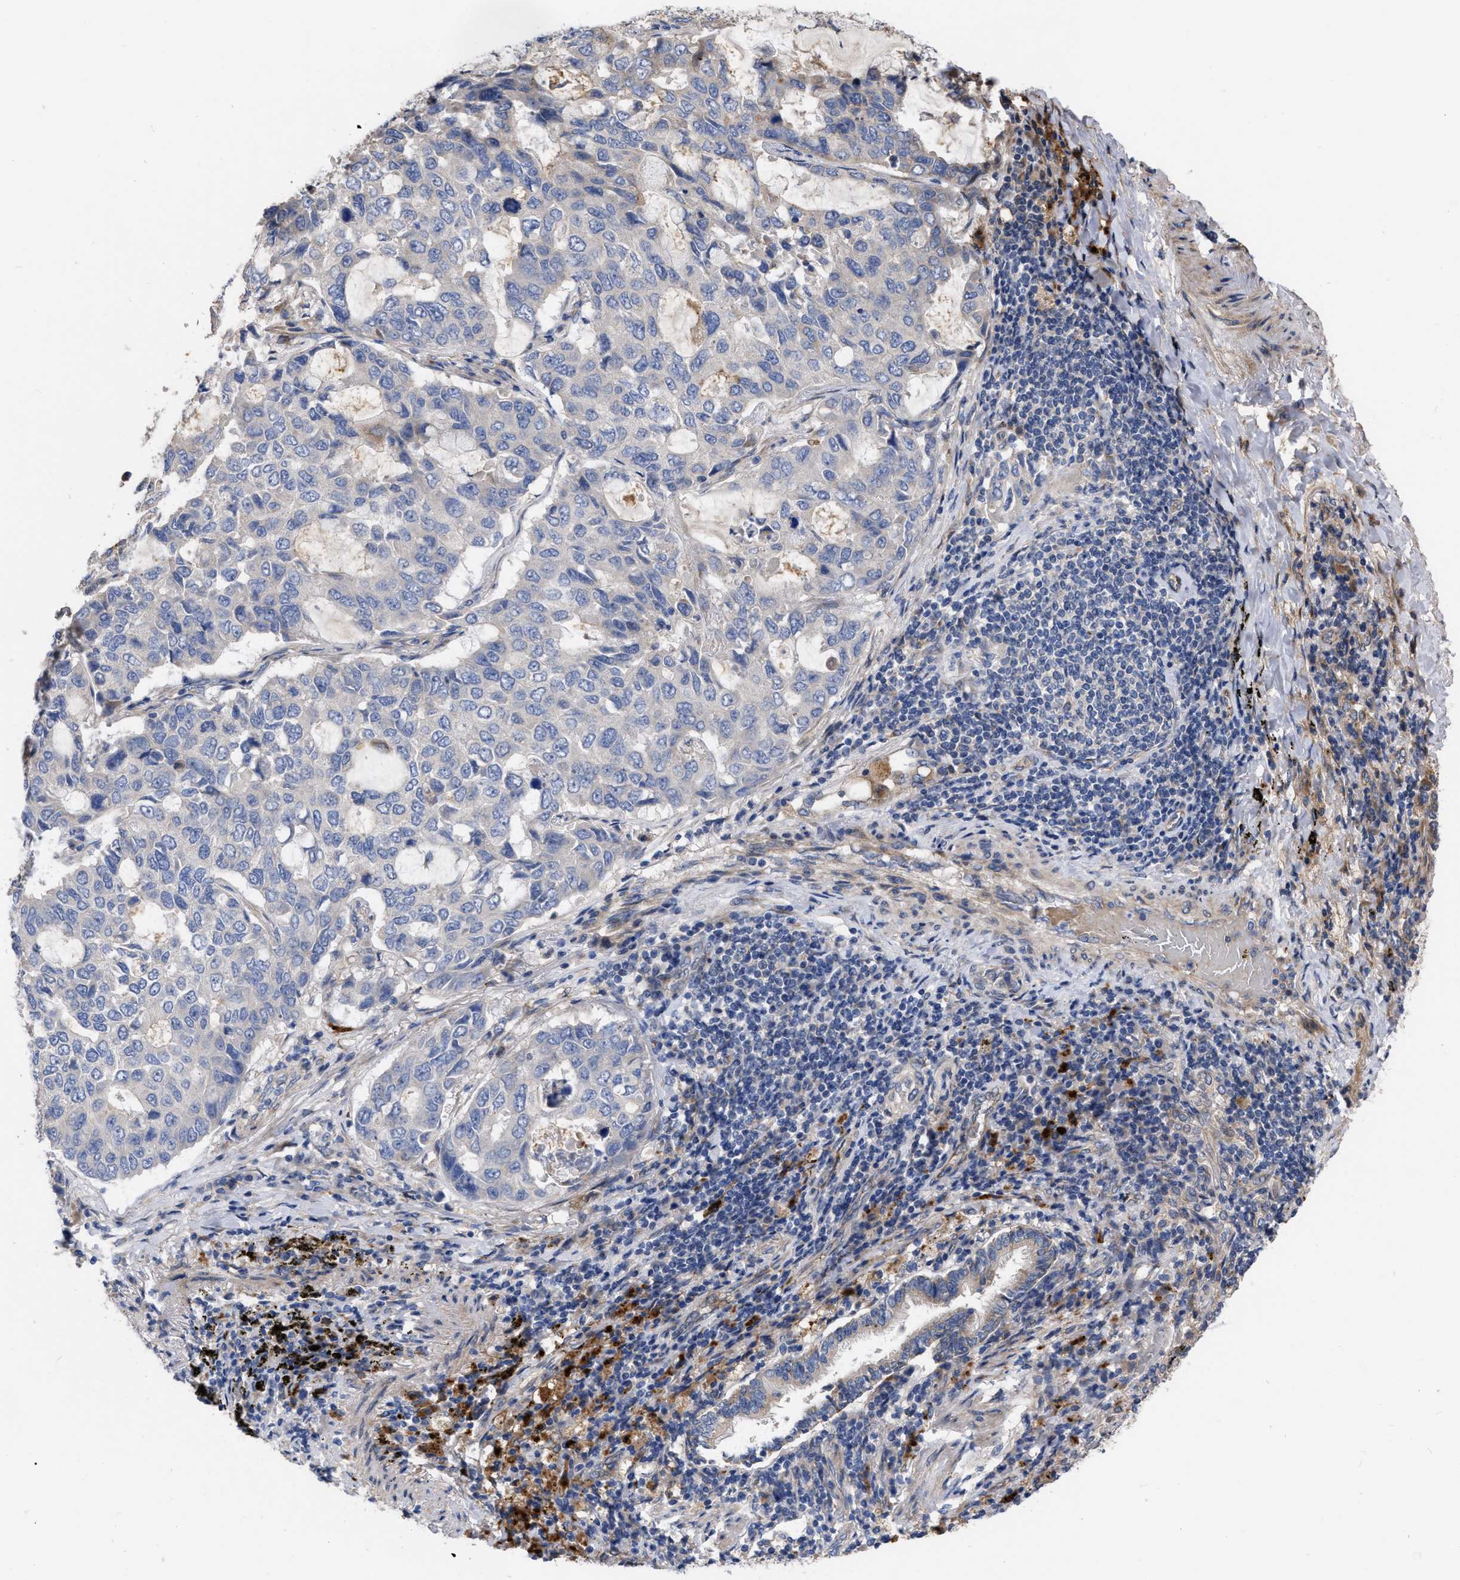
{"staining": {"intensity": "negative", "quantity": "none", "location": "none"}, "tissue": "lung cancer", "cell_type": "Tumor cells", "image_type": "cancer", "snomed": [{"axis": "morphology", "description": "Adenocarcinoma, NOS"}, {"axis": "topography", "description": "Lung"}], "caption": "The IHC histopathology image has no significant staining in tumor cells of lung cancer tissue. (DAB (3,3'-diaminobenzidine) immunohistochemistry, high magnification).", "gene": "MLST8", "patient": {"sex": "male", "age": 64}}